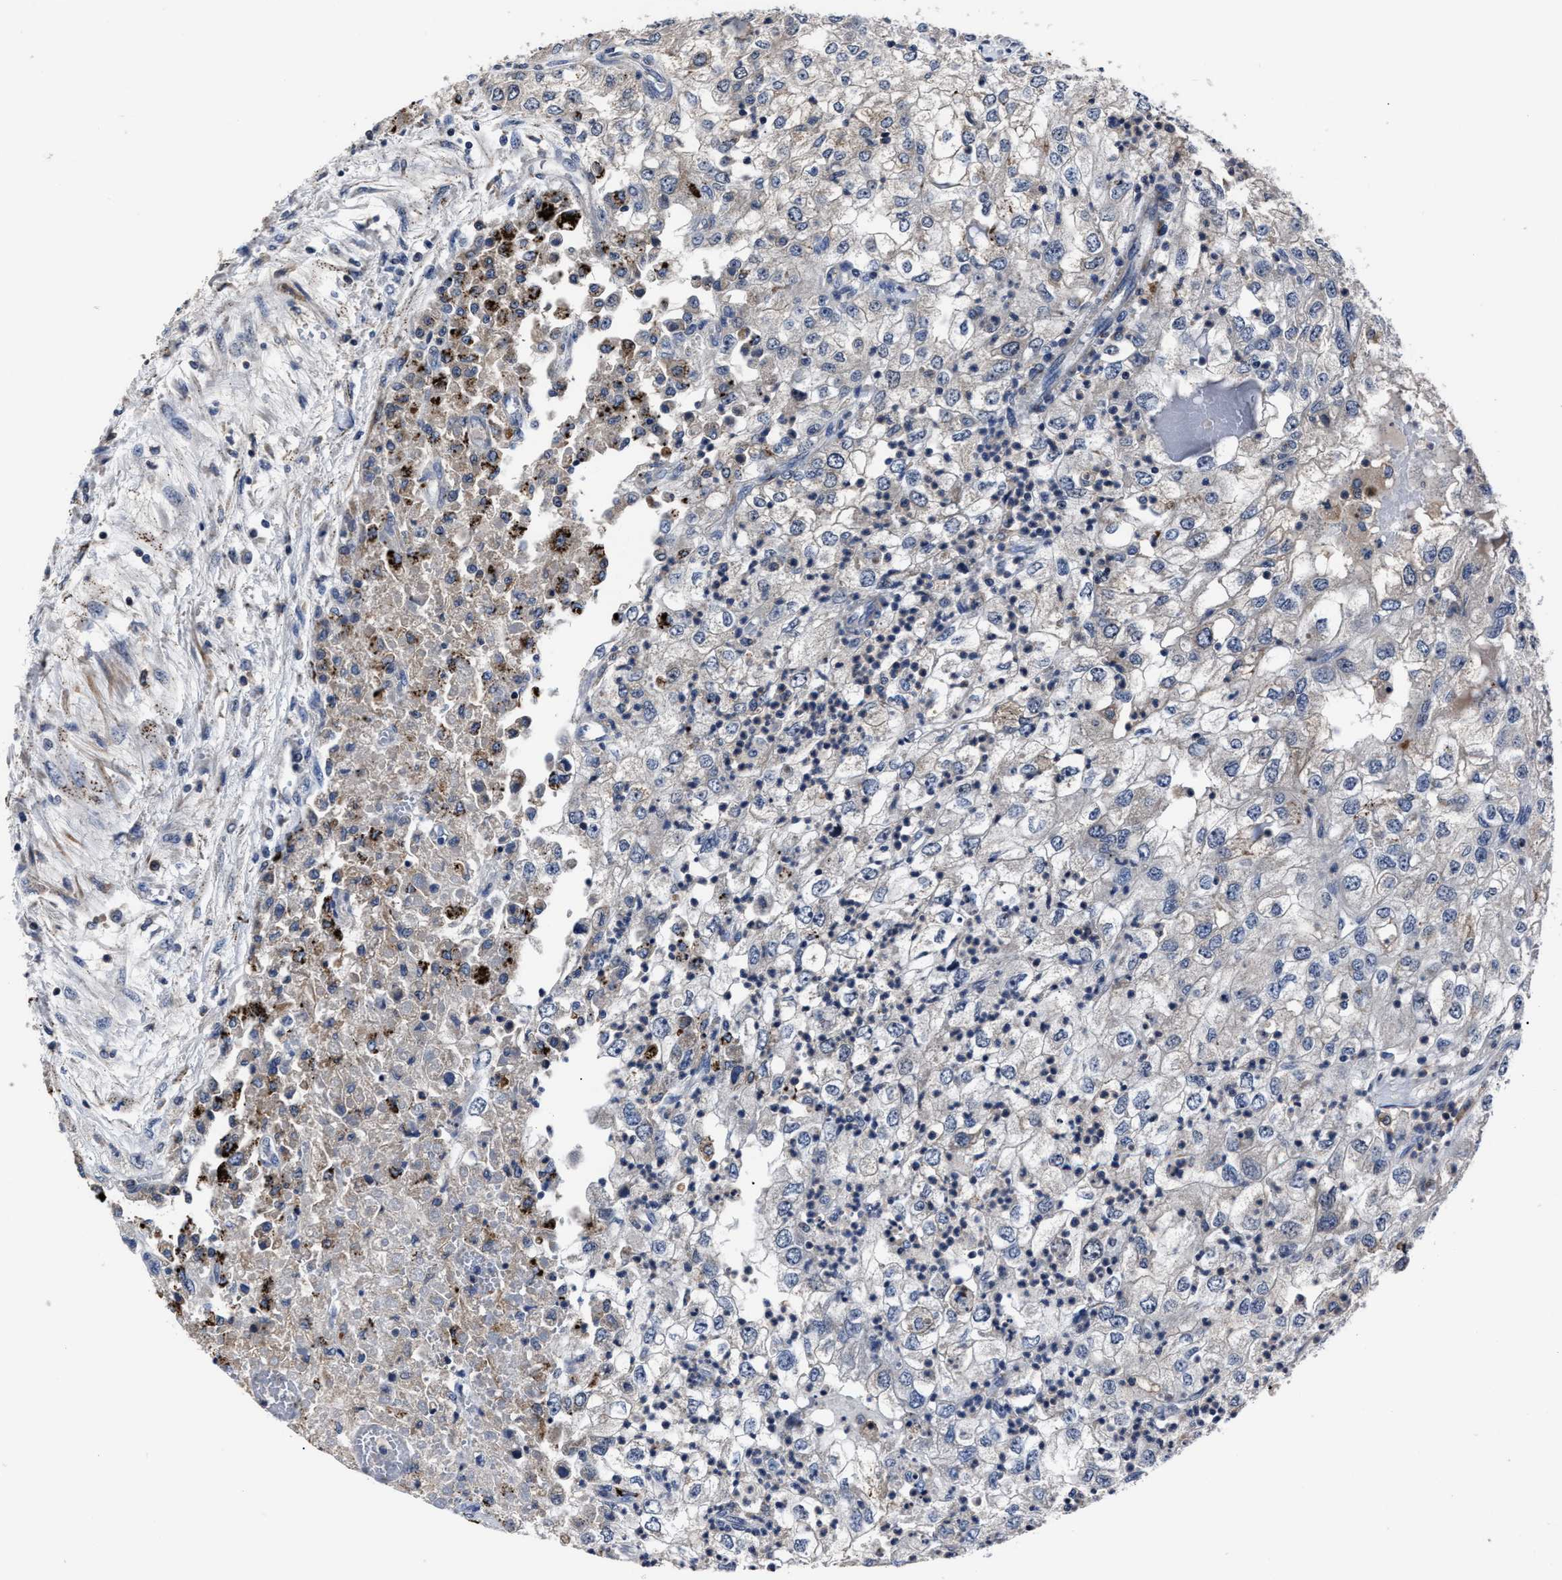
{"staining": {"intensity": "negative", "quantity": "none", "location": "none"}, "tissue": "renal cancer", "cell_type": "Tumor cells", "image_type": "cancer", "snomed": [{"axis": "morphology", "description": "Adenocarcinoma, NOS"}, {"axis": "topography", "description": "Kidney"}], "caption": "Histopathology image shows no protein positivity in tumor cells of adenocarcinoma (renal) tissue. (Immunohistochemistry, brightfield microscopy, high magnification).", "gene": "RSBN1L", "patient": {"sex": "female", "age": 54}}